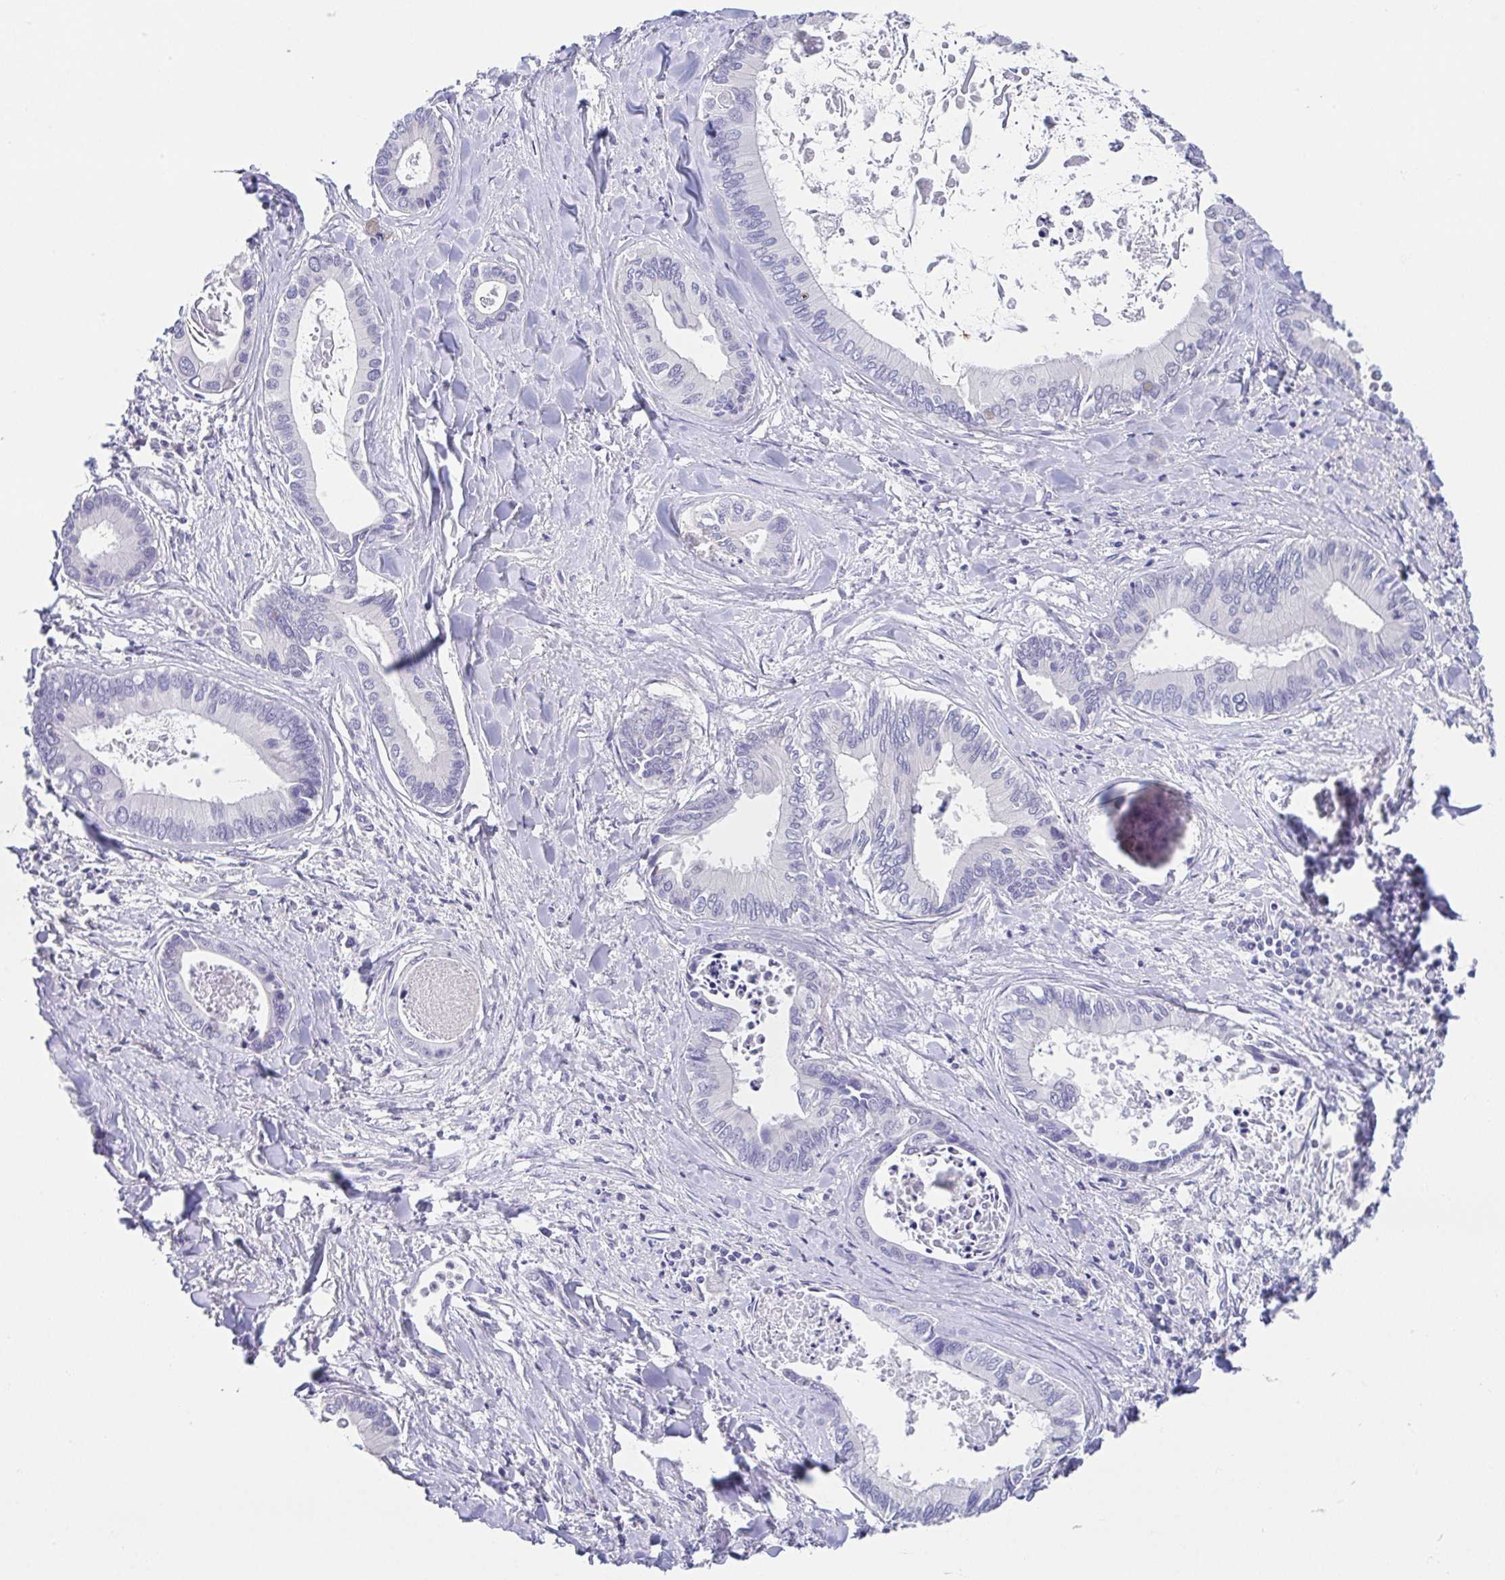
{"staining": {"intensity": "negative", "quantity": "none", "location": "none"}, "tissue": "liver cancer", "cell_type": "Tumor cells", "image_type": "cancer", "snomed": [{"axis": "morphology", "description": "Cholangiocarcinoma"}, {"axis": "topography", "description": "Liver"}], "caption": "An image of cholangiocarcinoma (liver) stained for a protein demonstrates no brown staining in tumor cells. Brightfield microscopy of immunohistochemistry stained with DAB (brown) and hematoxylin (blue), captured at high magnification.", "gene": "HAPLN2", "patient": {"sex": "male", "age": 66}}